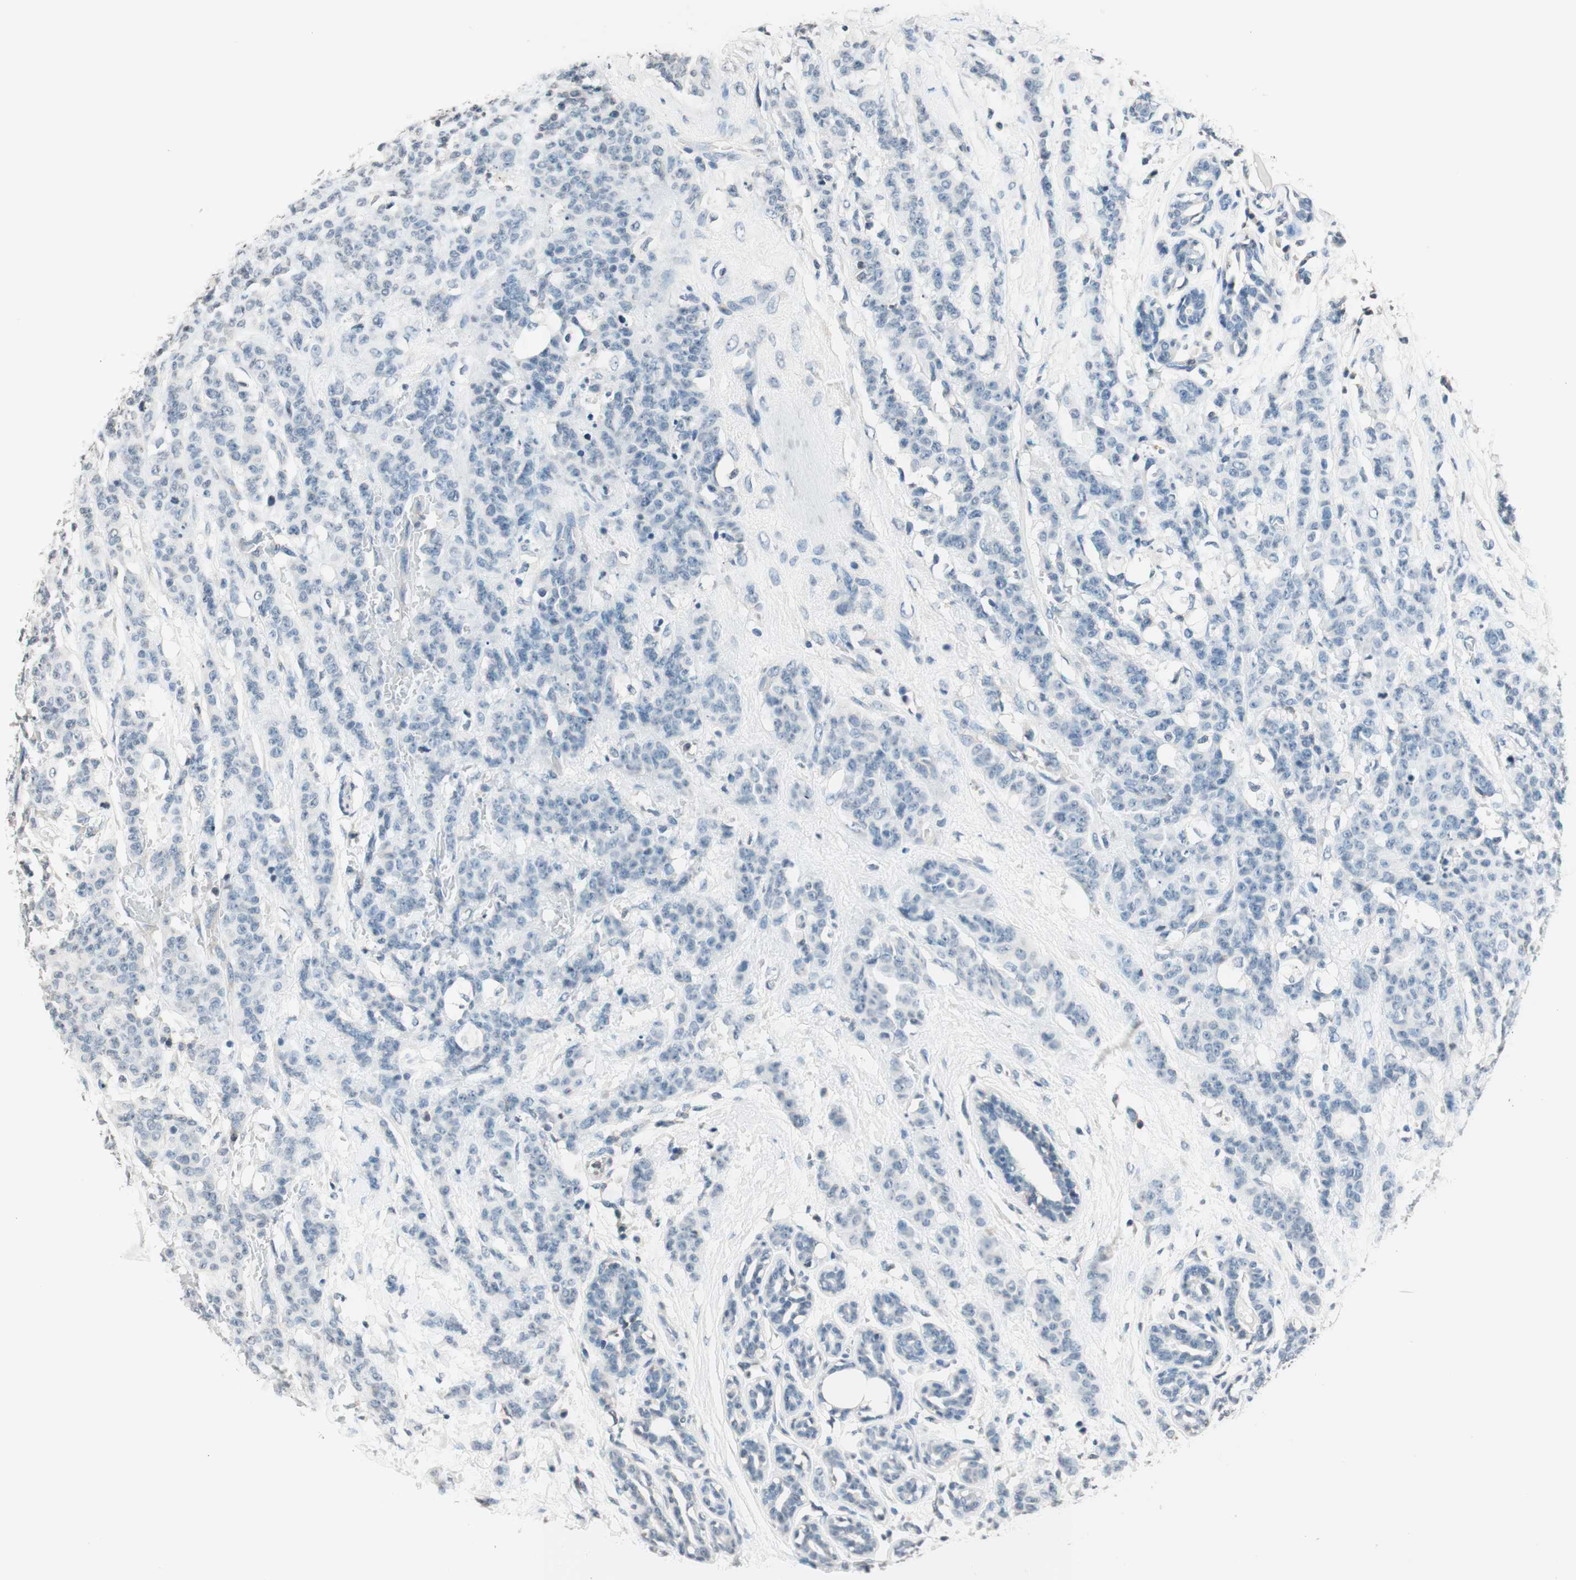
{"staining": {"intensity": "negative", "quantity": "none", "location": "none"}, "tissue": "breast cancer", "cell_type": "Tumor cells", "image_type": "cancer", "snomed": [{"axis": "morphology", "description": "Normal tissue, NOS"}, {"axis": "morphology", "description": "Duct carcinoma"}, {"axis": "topography", "description": "Breast"}], "caption": "High power microscopy photomicrograph of an immunohistochemistry (IHC) photomicrograph of breast cancer (intraductal carcinoma), revealing no significant staining in tumor cells.", "gene": "WIPF1", "patient": {"sex": "female", "age": 40}}